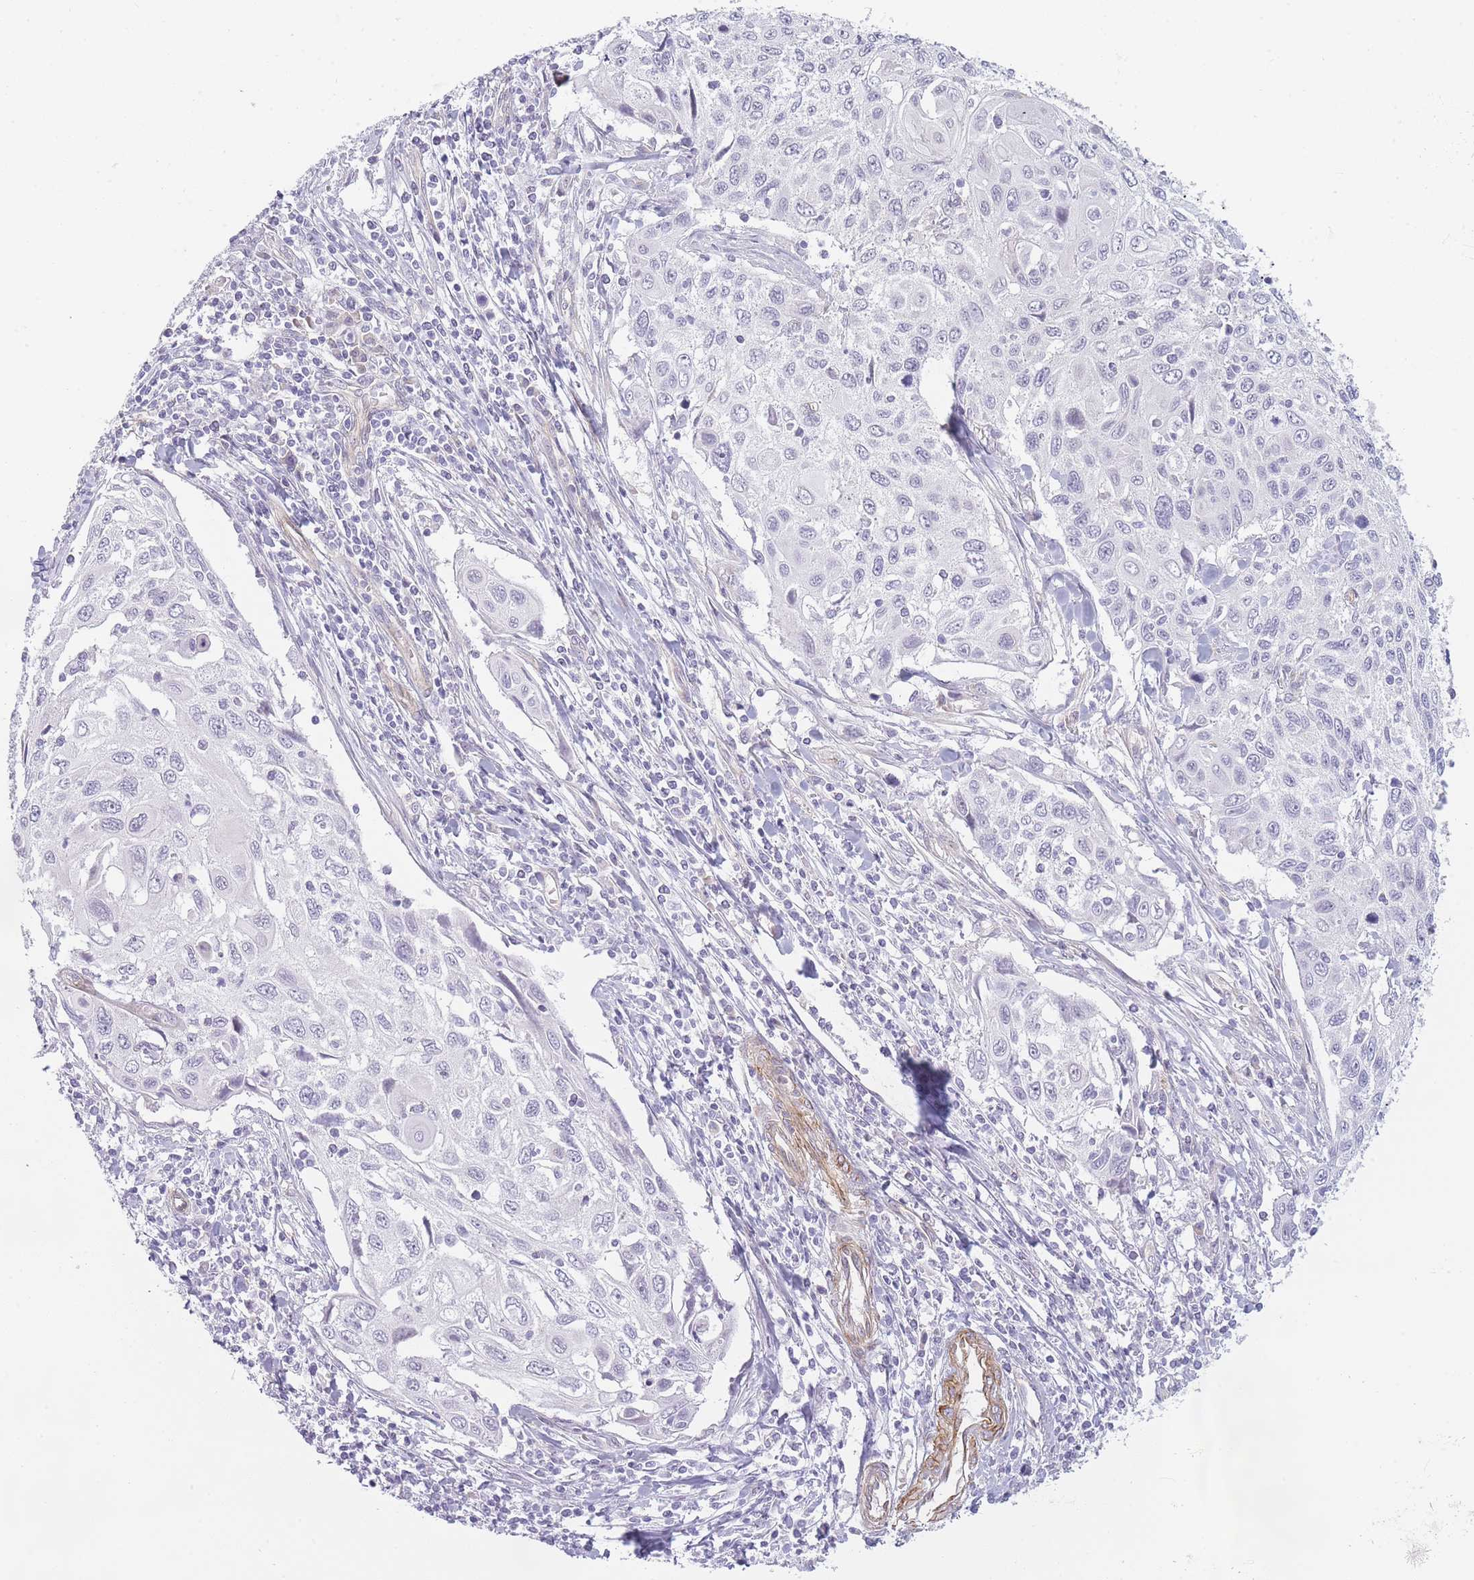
{"staining": {"intensity": "negative", "quantity": "none", "location": "none"}, "tissue": "cervical cancer", "cell_type": "Tumor cells", "image_type": "cancer", "snomed": [{"axis": "morphology", "description": "Squamous cell carcinoma, NOS"}, {"axis": "topography", "description": "Cervix"}], "caption": "The IHC histopathology image has no significant staining in tumor cells of cervical cancer (squamous cell carcinoma) tissue.", "gene": "OR6B3", "patient": {"sex": "female", "age": 70}}